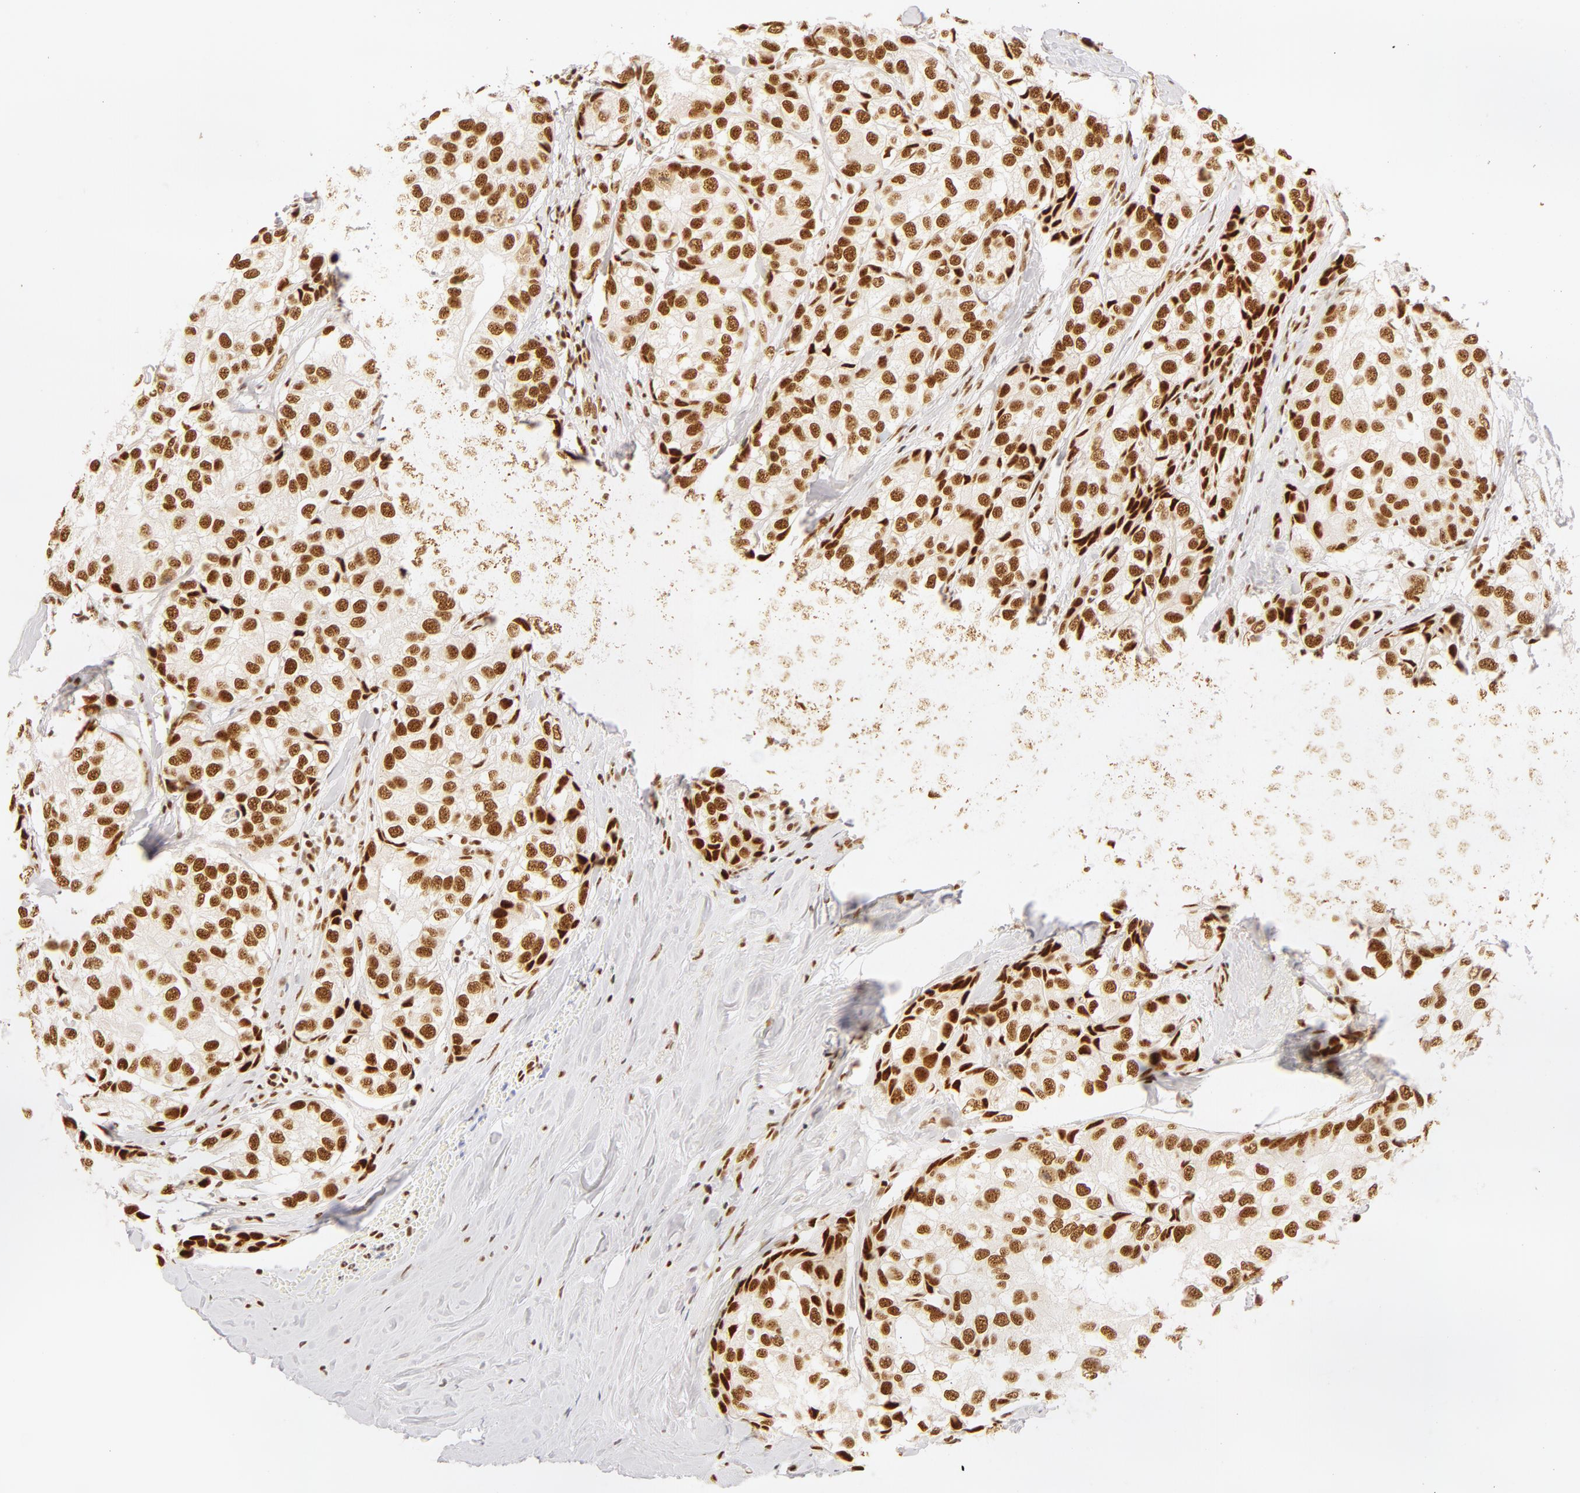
{"staining": {"intensity": "moderate", "quantity": ">75%", "location": "nuclear"}, "tissue": "breast cancer", "cell_type": "Tumor cells", "image_type": "cancer", "snomed": [{"axis": "morphology", "description": "Duct carcinoma"}, {"axis": "topography", "description": "Breast"}], "caption": "Human breast cancer stained with a brown dye exhibits moderate nuclear positive positivity in approximately >75% of tumor cells.", "gene": "RBM39", "patient": {"sex": "female", "age": 68}}